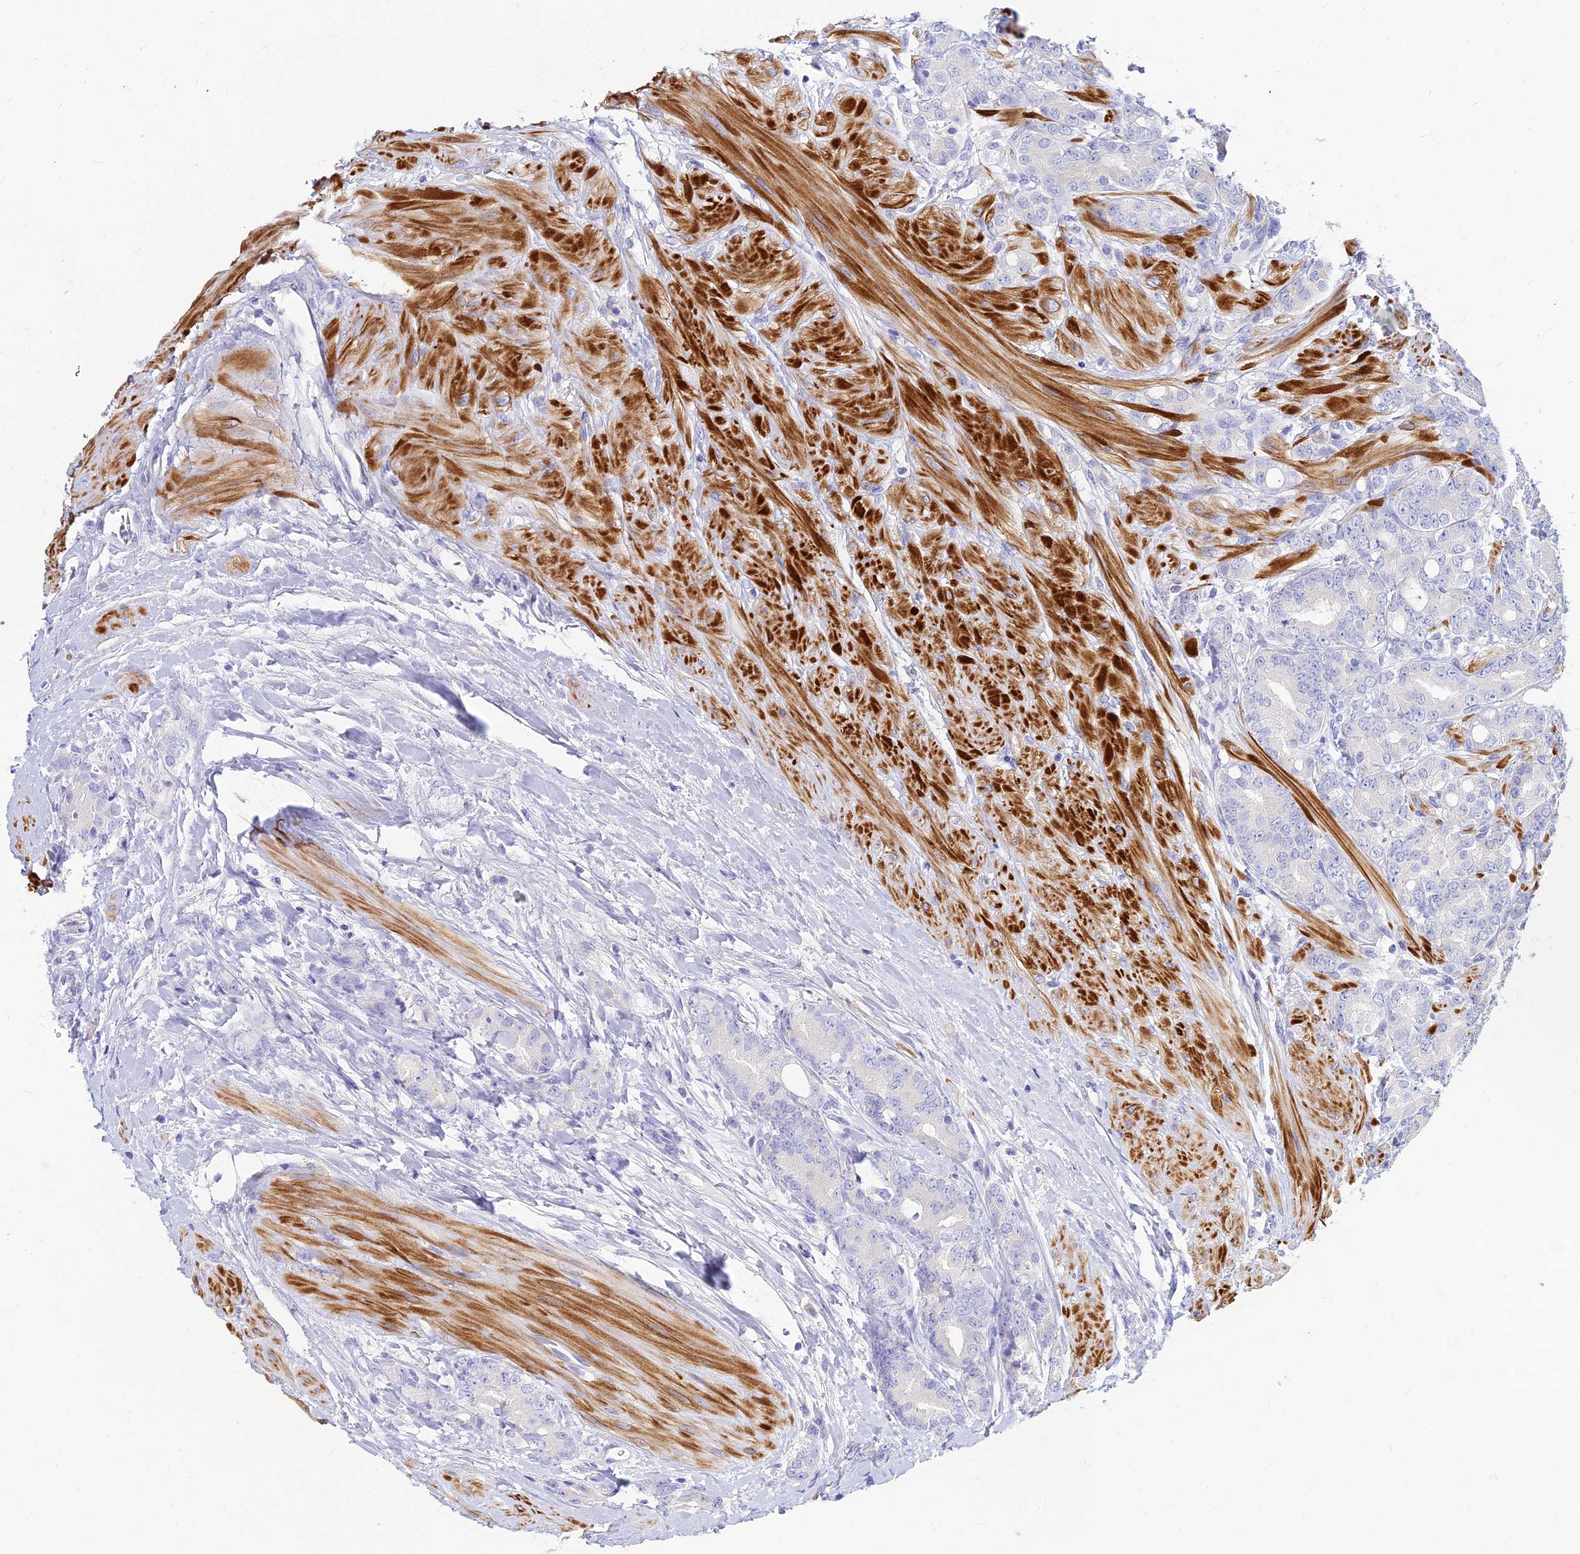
{"staining": {"intensity": "negative", "quantity": "none", "location": "none"}, "tissue": "prostate cancer", "cell_type": "Tumor cells", "image_type": "cancer", "snomed": [{"axis": "morphology", "description": "Adenocarcinoma, High grade"}, {"axis": "topography", "description": "Prostate"}], "caption": "Photomicrograph shows no protein expression in tumor cells of prostate cancer (adenocarcinoma (high-grade)) tissue.", "gene": "ZNF552", "patient": {"sex": "male", "age": 62}}